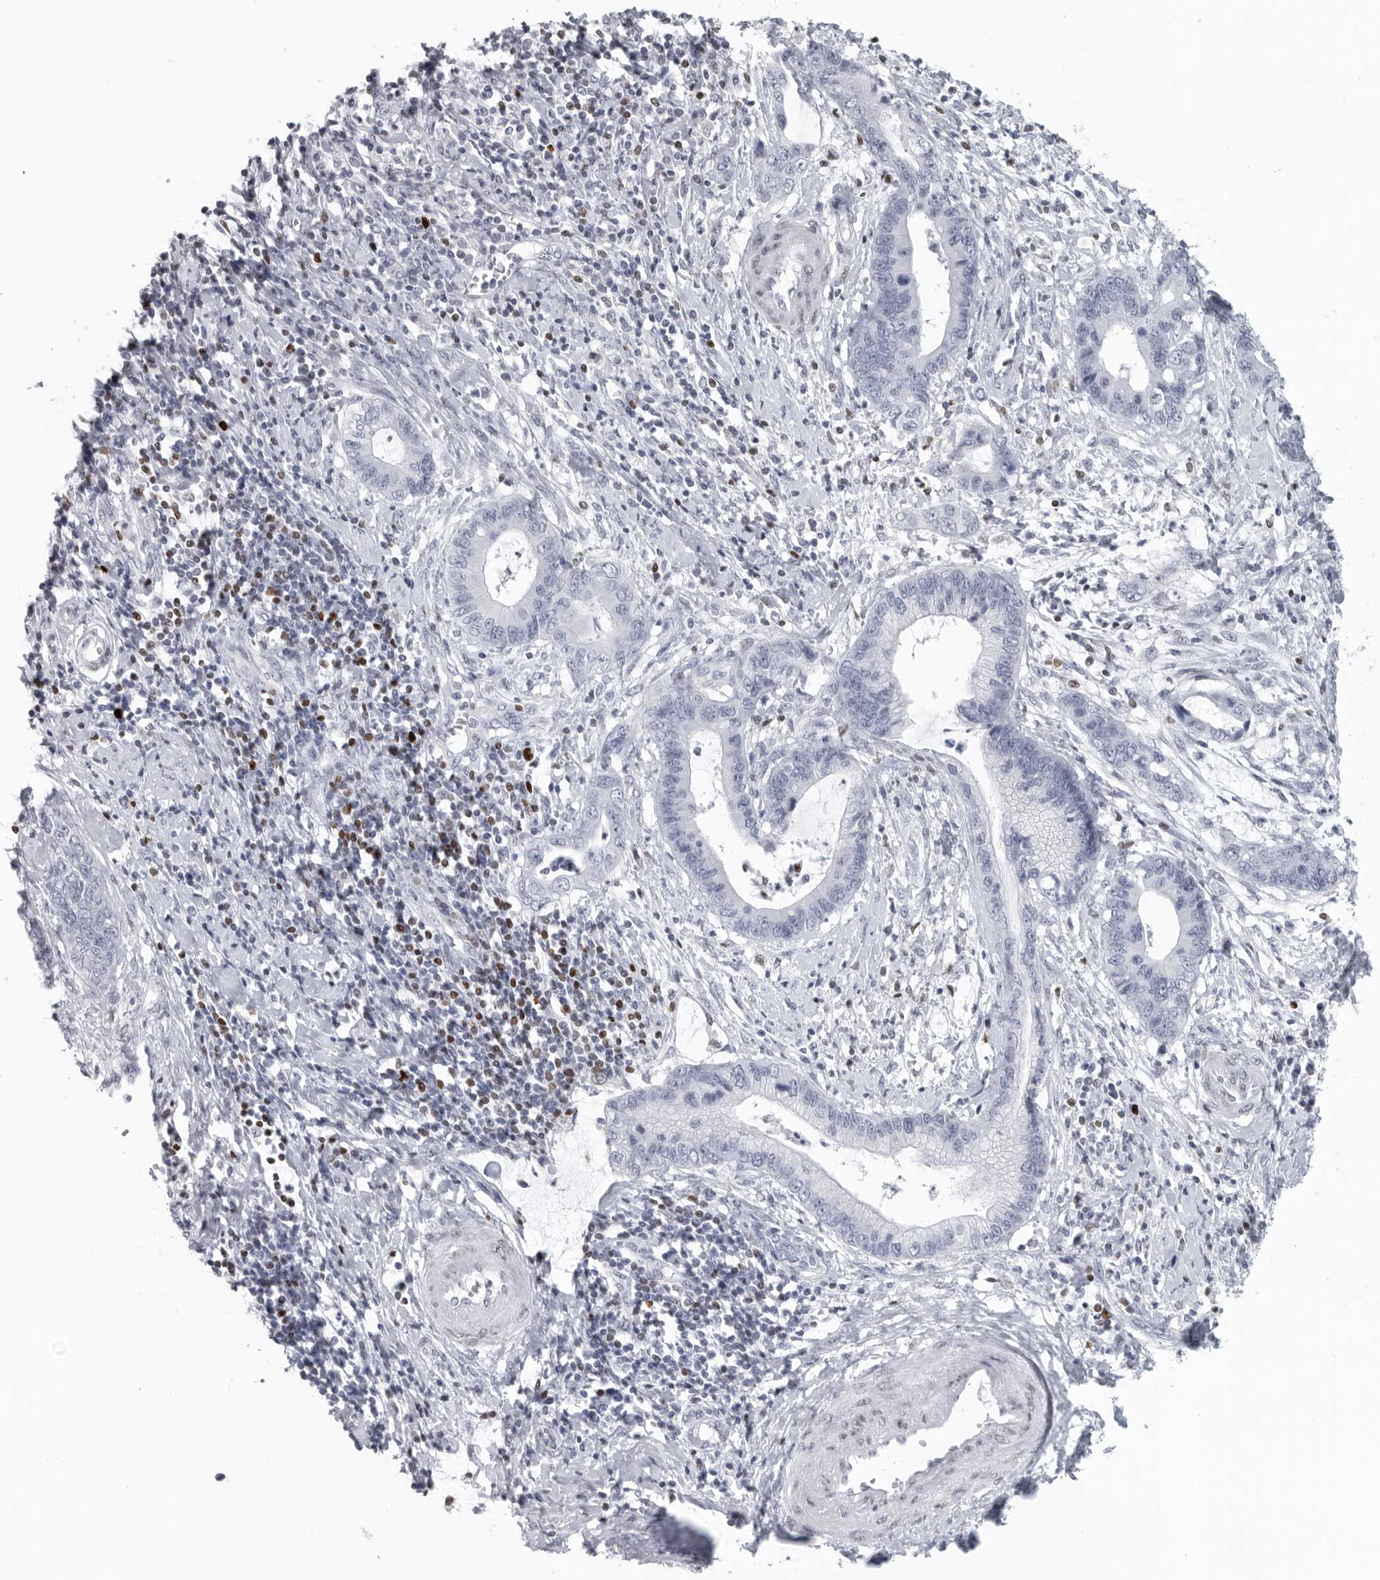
{"staining": {"intensity": "negative", "quantity": "none", "location": "none"}, "tissue": "cervical cancer", "cell_type": "Tumor cells", "image_type": "cancer", "snomed": [{"axis": "morphology", "description": "Adenocarcinoma, NOS"}, {"axis": "topography", "description": "Cervix"}], "caption": "The micrograph reveals no staining of tumor cells in cervical adenocarcinoma.", "gene": "SATB2", "patient": {"sex": "female", "age": 44}}